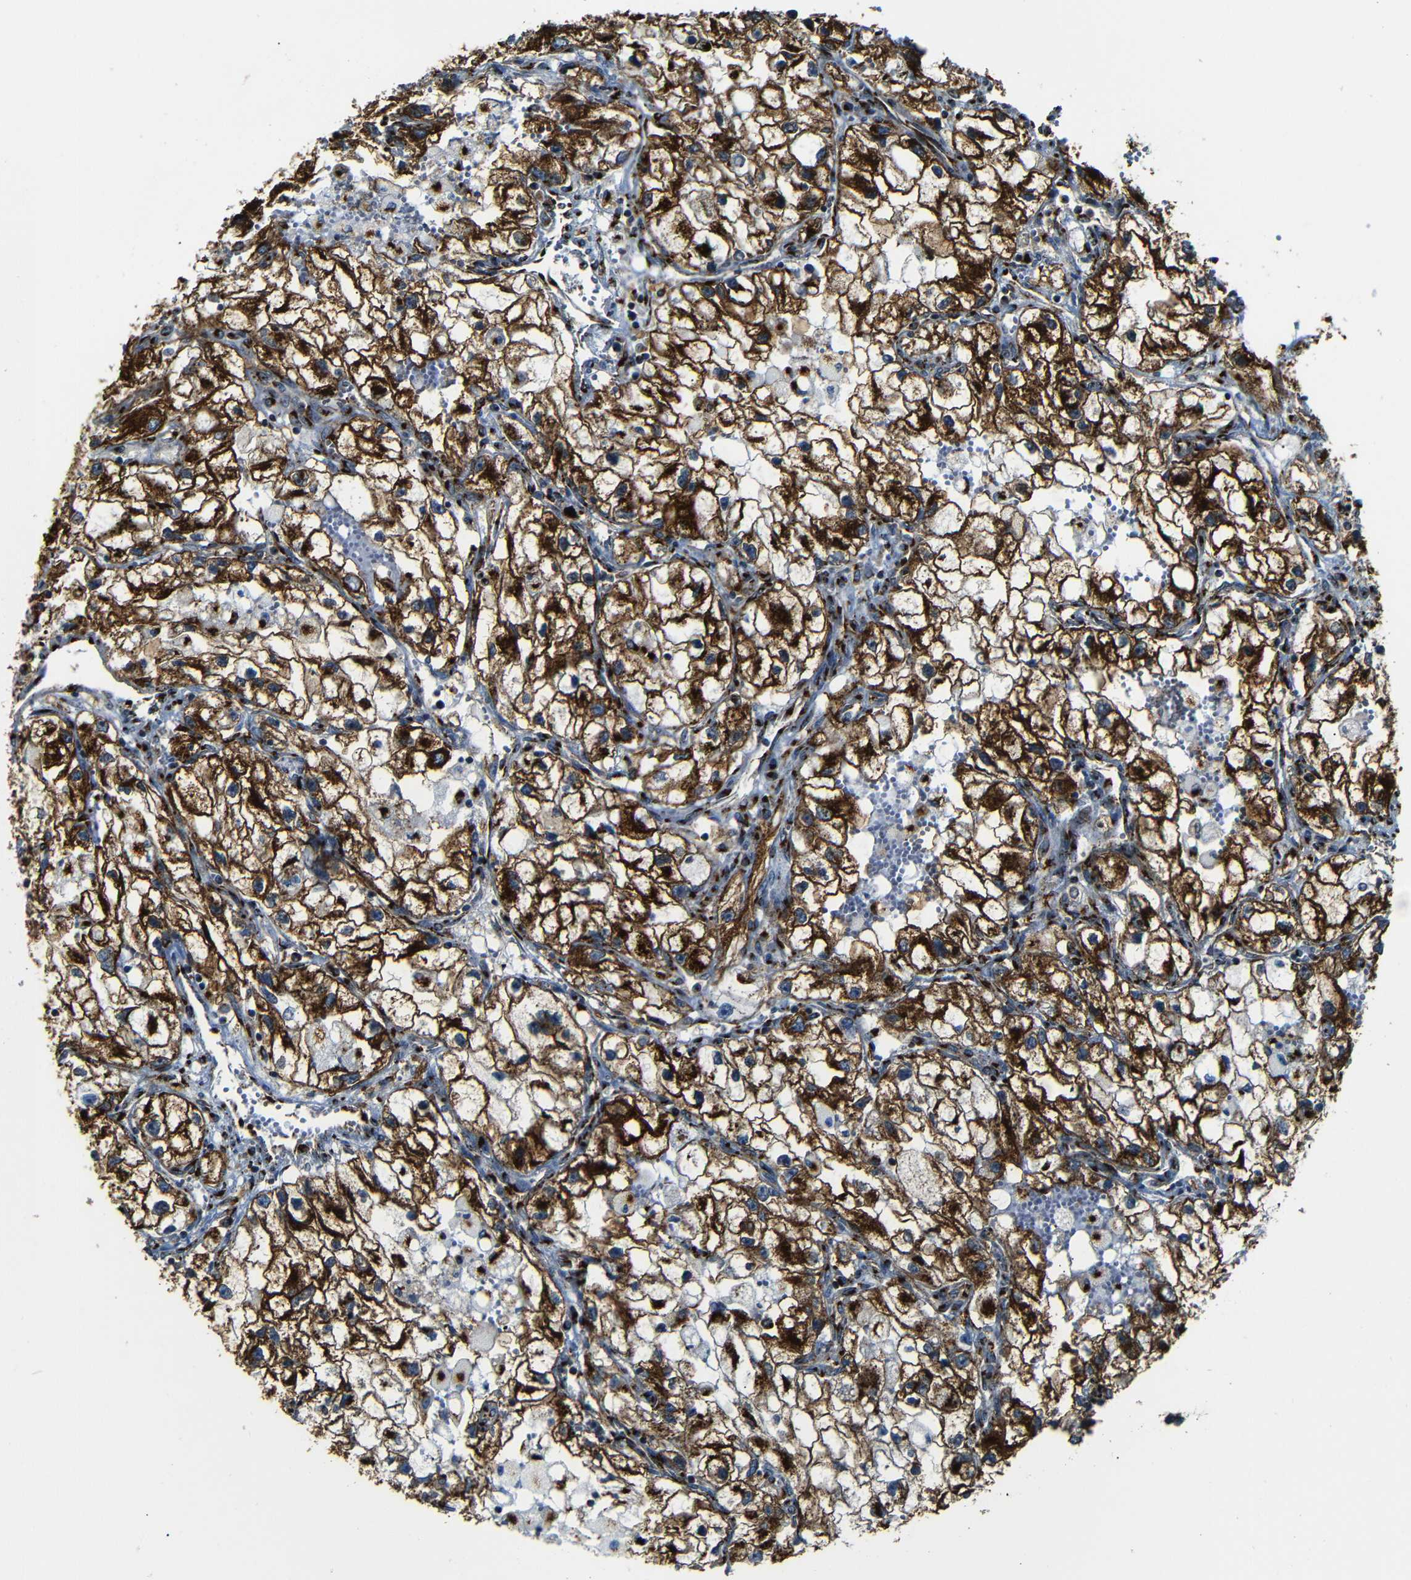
{"staining": {"intensity": "strong", "quantity": ">75%", "location": "cytoplasmic/membranous"}, "tissue": "renal cancer", "cell_type": "Tumor cells", "image_type": "cancer", "snomed": [{"axis": "morphology", "description": "Adenocarcinoma, NOS"}, {"axis": "topography", "description": "Kidney"}], "caption": "High-magnification brightfield microscopy of renal cancer stained with DAB (3,3'-diaminobenzidine) (brown) and counterstained with hematoxylin (blue). tumor cells exhibit strong cytoplasmic/membranous staining is identified in approximately>75% of cells.", "gene": "TGOLN2", "patient": {"sex": "female", "age": 70}}